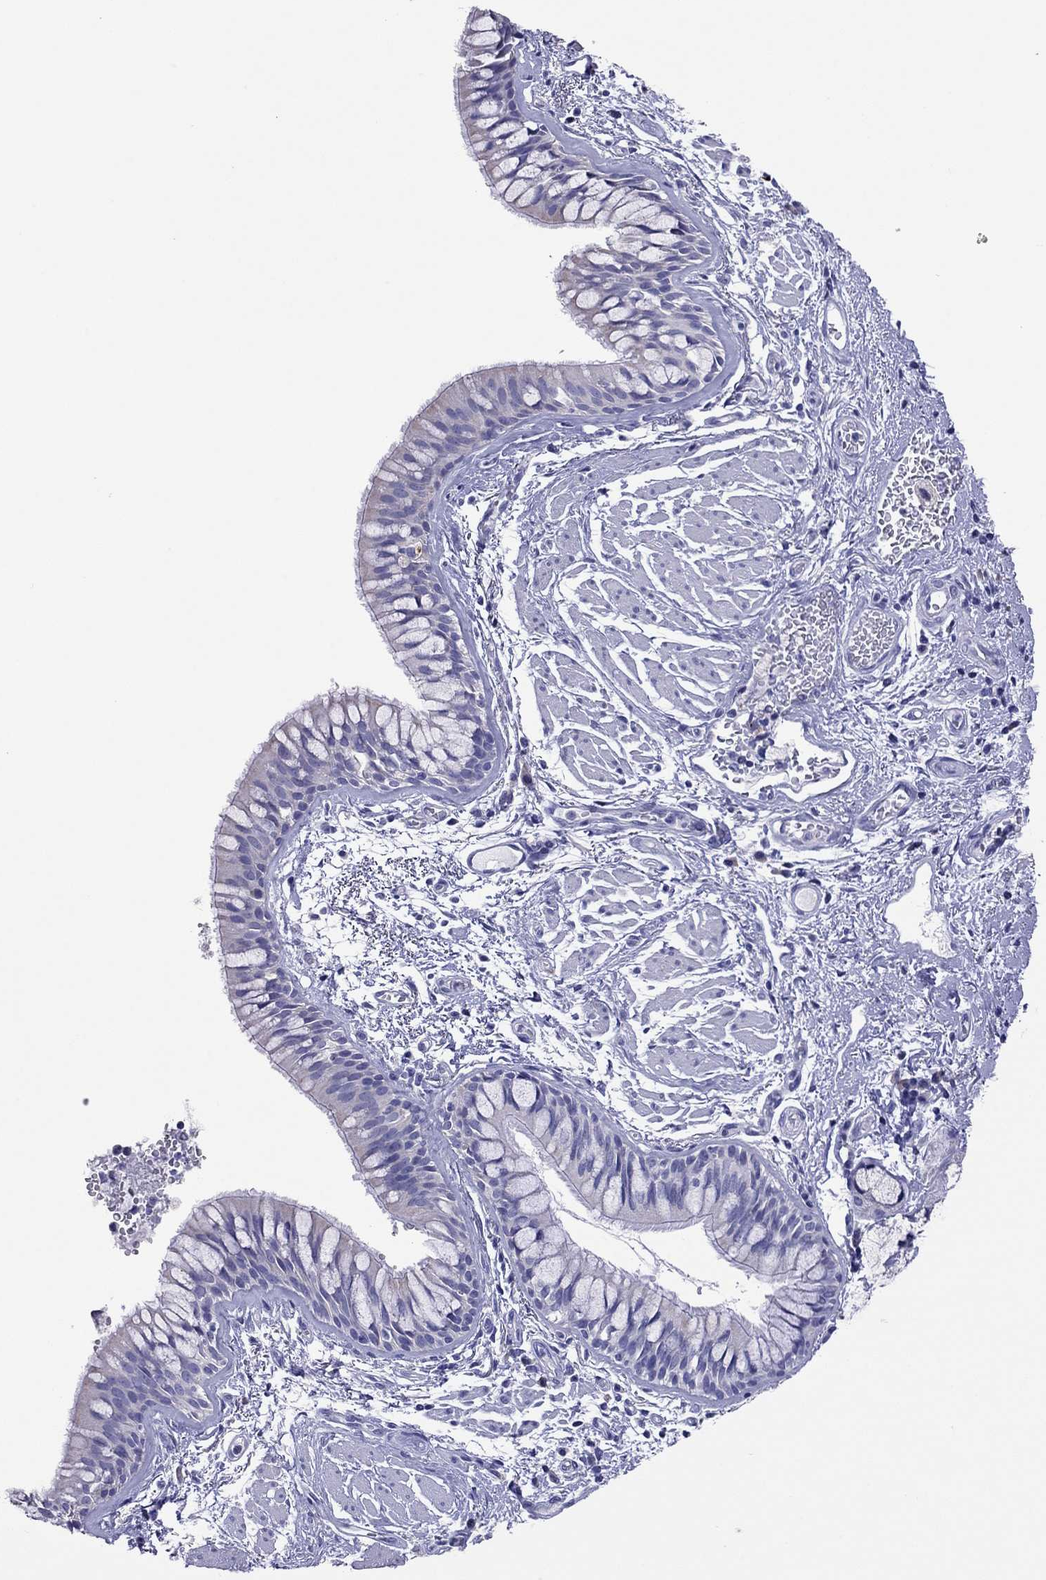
{"staining": {"intensity": "negative", "quantity": "none", "location": "none"}, "tissue": "bronchus", "cell_type": "Respiratory epithelial cells", "image_type": "normal", "snomed": [{"axis": "morphology", "description": "Normal tissue, NOS"}, {"axis": "topography", "description": "Bronchus"}, {"axis": "topography", "description": "Lung"}], "caption": "DAB immunohistochemical staining of unremarkable bronchus exhibits no significant expression in respiratory epithelial cells.", "gene": "COL9A1", "patient": {"sex": "female", "age": 57}}